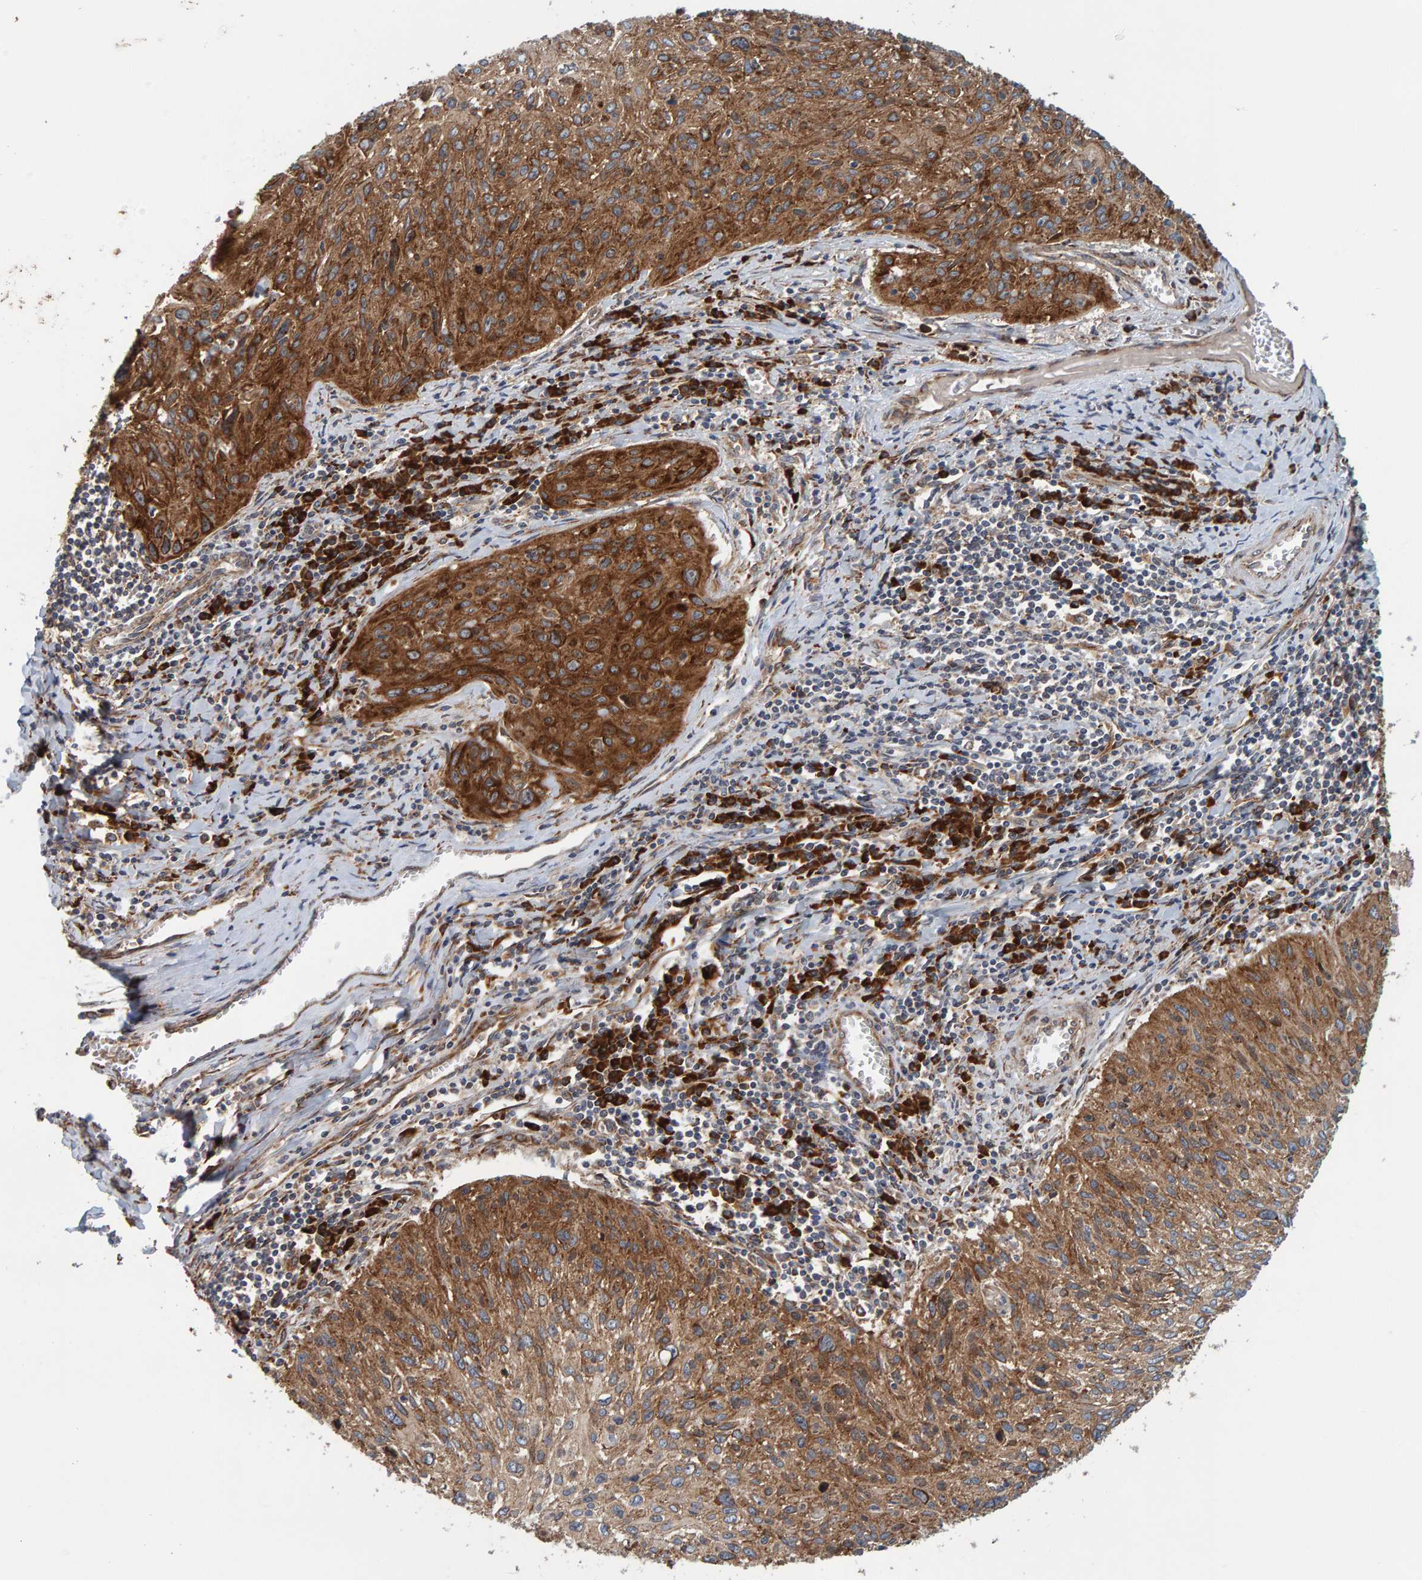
{"staining": {"intensity": "strong", "quantity": ">75%", "location": "cytoplasmic/membranous"}, "tissue": "cervical cancer", "cell_type": "Tumor cells", "image_type": "cancer", "snomed": [{"axis": "morphology", "description": "Squamous cell carcinoma, NOS"}, {"axis": "topography", "description": "Cervix"}], "caption": "Immunohistochemistry photomicrograph of neoplastic tissue: human squamous cell carcinoma (cervical) stained using immunohistochemistry (IHC) shows high levels of strong protein expression localized specifically in the cytoplasmic/membranous of tumor cells, appearing as a cytoplasmic/membranous brown color.", "gene": "BAIAP2", "patient": {"sex": "female", "age": 51}}